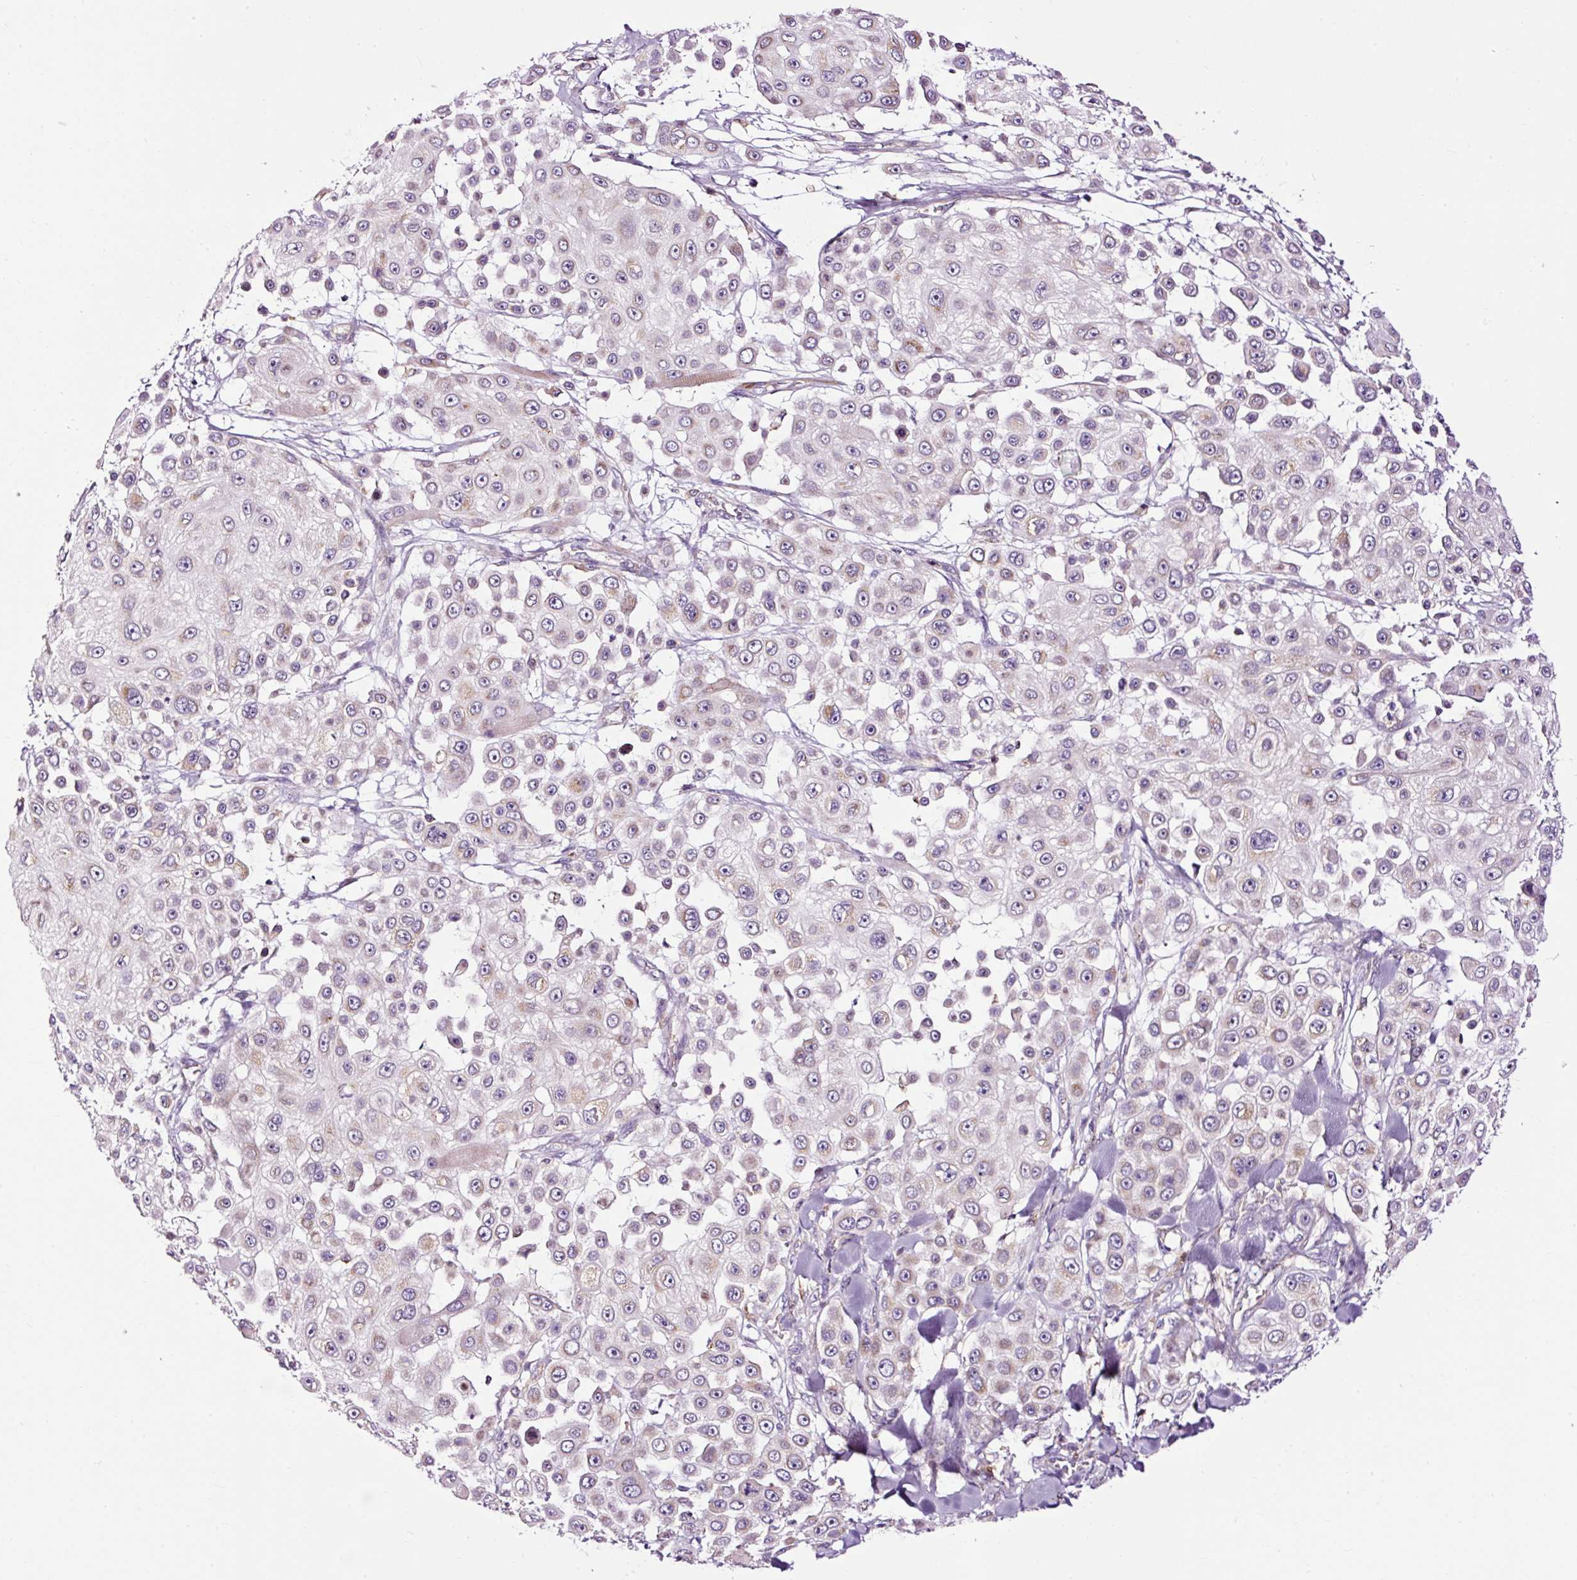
{"staining": {"intensity": "weak", "quantity": "25%-75%", "location": "cytoplasmic/membranous"}, "tissue": "skin cancer", "cell_type": "Tumor cells", "image_type": "cancer", "snomed": [{"axis": "morphology", "description": "Squamous cell carcinoma, NOS"}, {"axis": "topography", "description": "Skin"}], "caption": "The histopathology image reveals immunohistochemical staining of skin cancer (squamous cell carcinoma). There is weak cytoplasmic/membranous expression is present in about 25%-75% of tumor cells.", "gene": "CD83", "patient": {"sex": "male", "age": 67}}